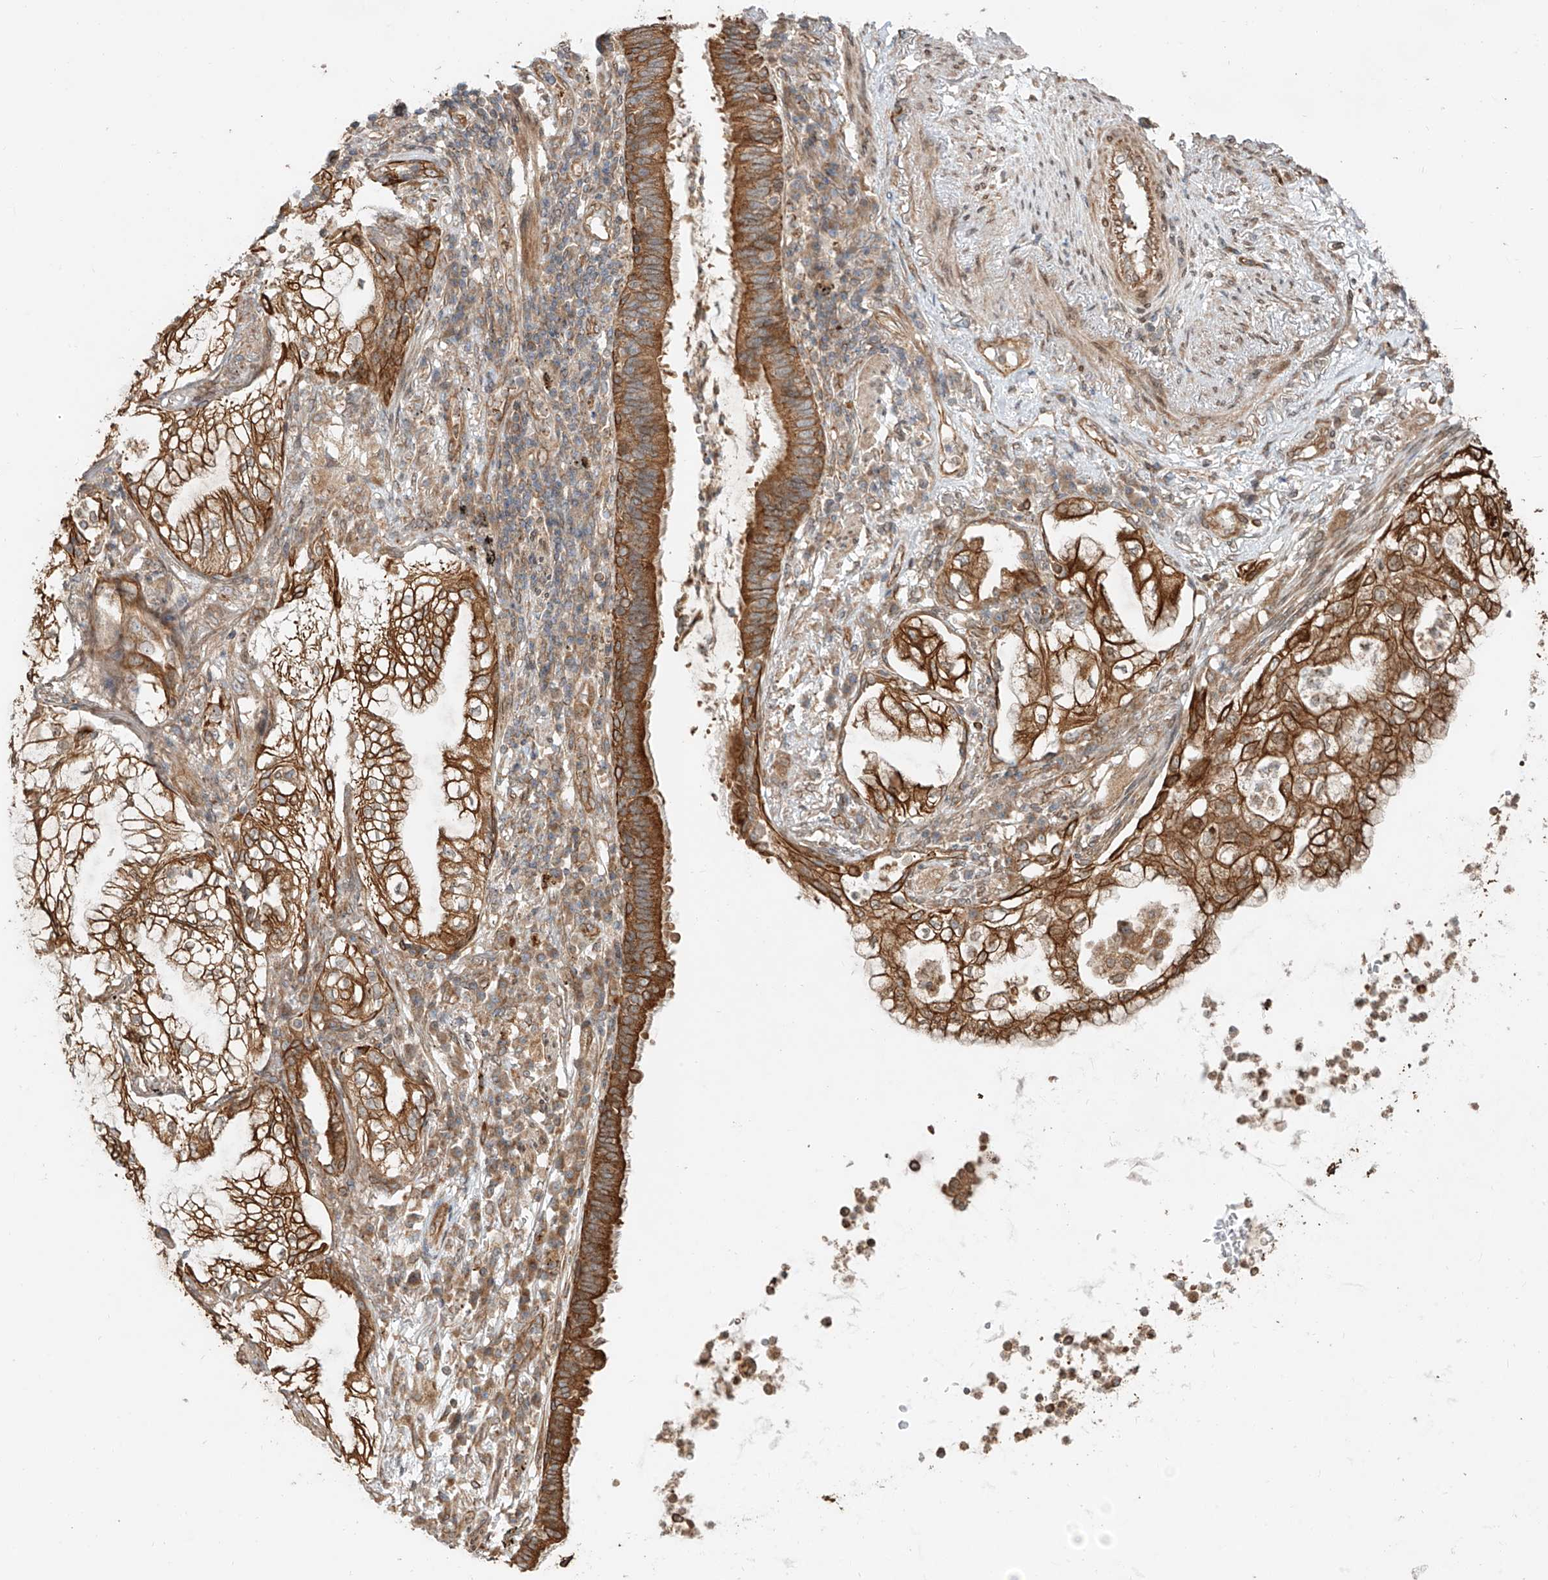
{"staining": {"intensity": "strong", "quantity": ">75%", "location": "cytoplasmic/membranous"}, "tissue": "lung cancer", "cell_type": "Tumor cells", "image_type": "cancer", "snomed": [{"axis": "morphology", "description": "Adenocarcinoma, NOS"}, {"axis": "topography", "description": "Lung"}], "caption": "Immunohistochemical staining of lung adenocarcinoma reveals high levels of strong cytoplasmic/membranous protein staining in about >75% of tumor cells. The protein is shown in brown color, while the nuclei are stained blue.", "gene": "CEP162", "patient": {"sex": "female", "age": 70}}